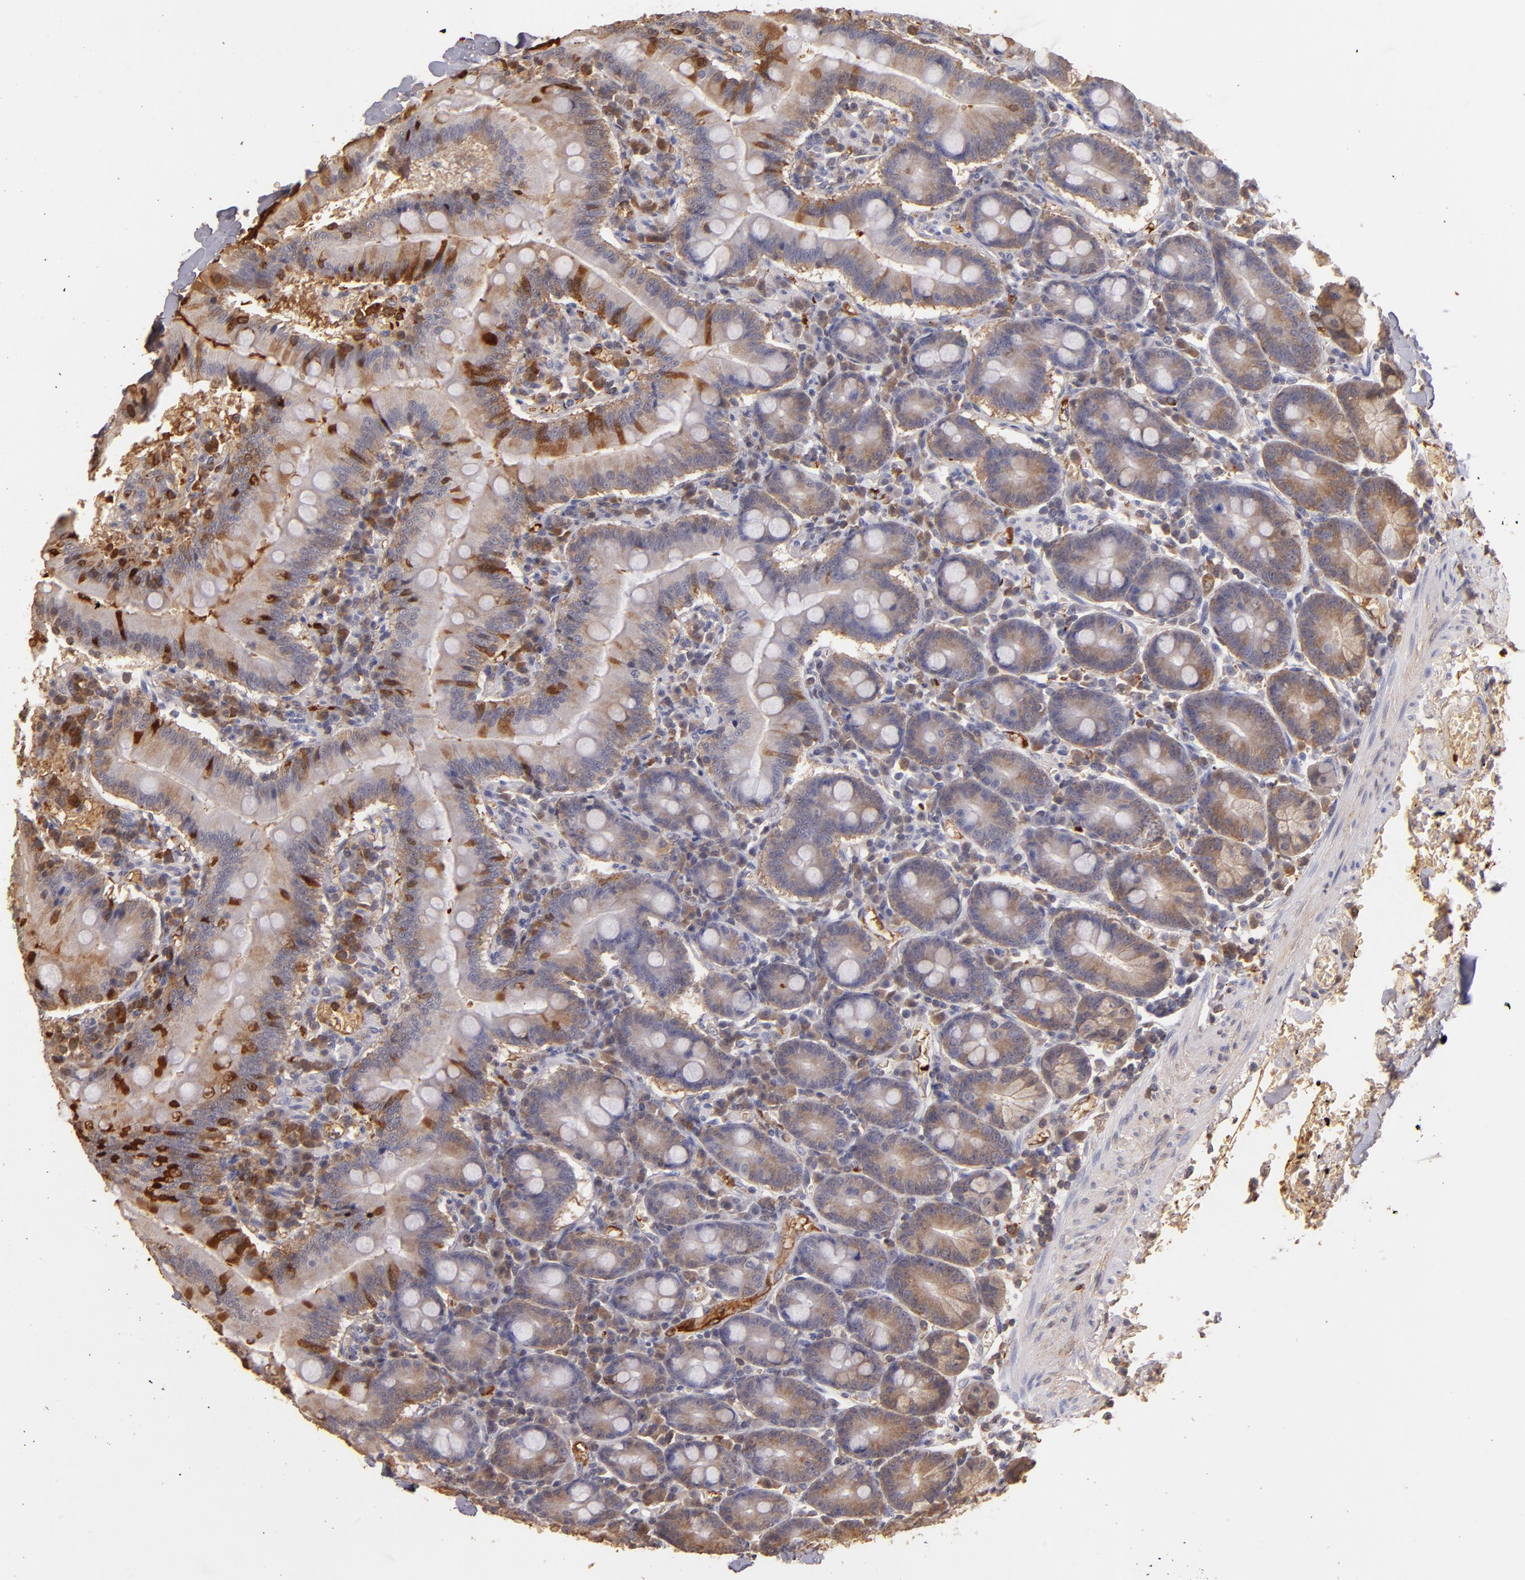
{"staining": {"intensity": "moderate", "quantity": ">75%", "location": "cytoplasmic/membranous"}, "tissue": "small intestine", "cell_type": "Glandular cells", "image_type": "normal", "snomed": [{"axis": "morphology", "description": "Normal tissue, NOS"}, {"axis": "topography", "description": "Small intestine"}], "caption": "Protein expression analysis of benign small intestine exhibits moderate cytoplasmic/membranous staining in approximately >75% of glandular cells. (Stains: DAB in brown, nuclei in blue, Microscopy: brightfield microscopy at high magnification).", "gene": "SERPINC1", "patient": {"sex": "male", "age": 71}}